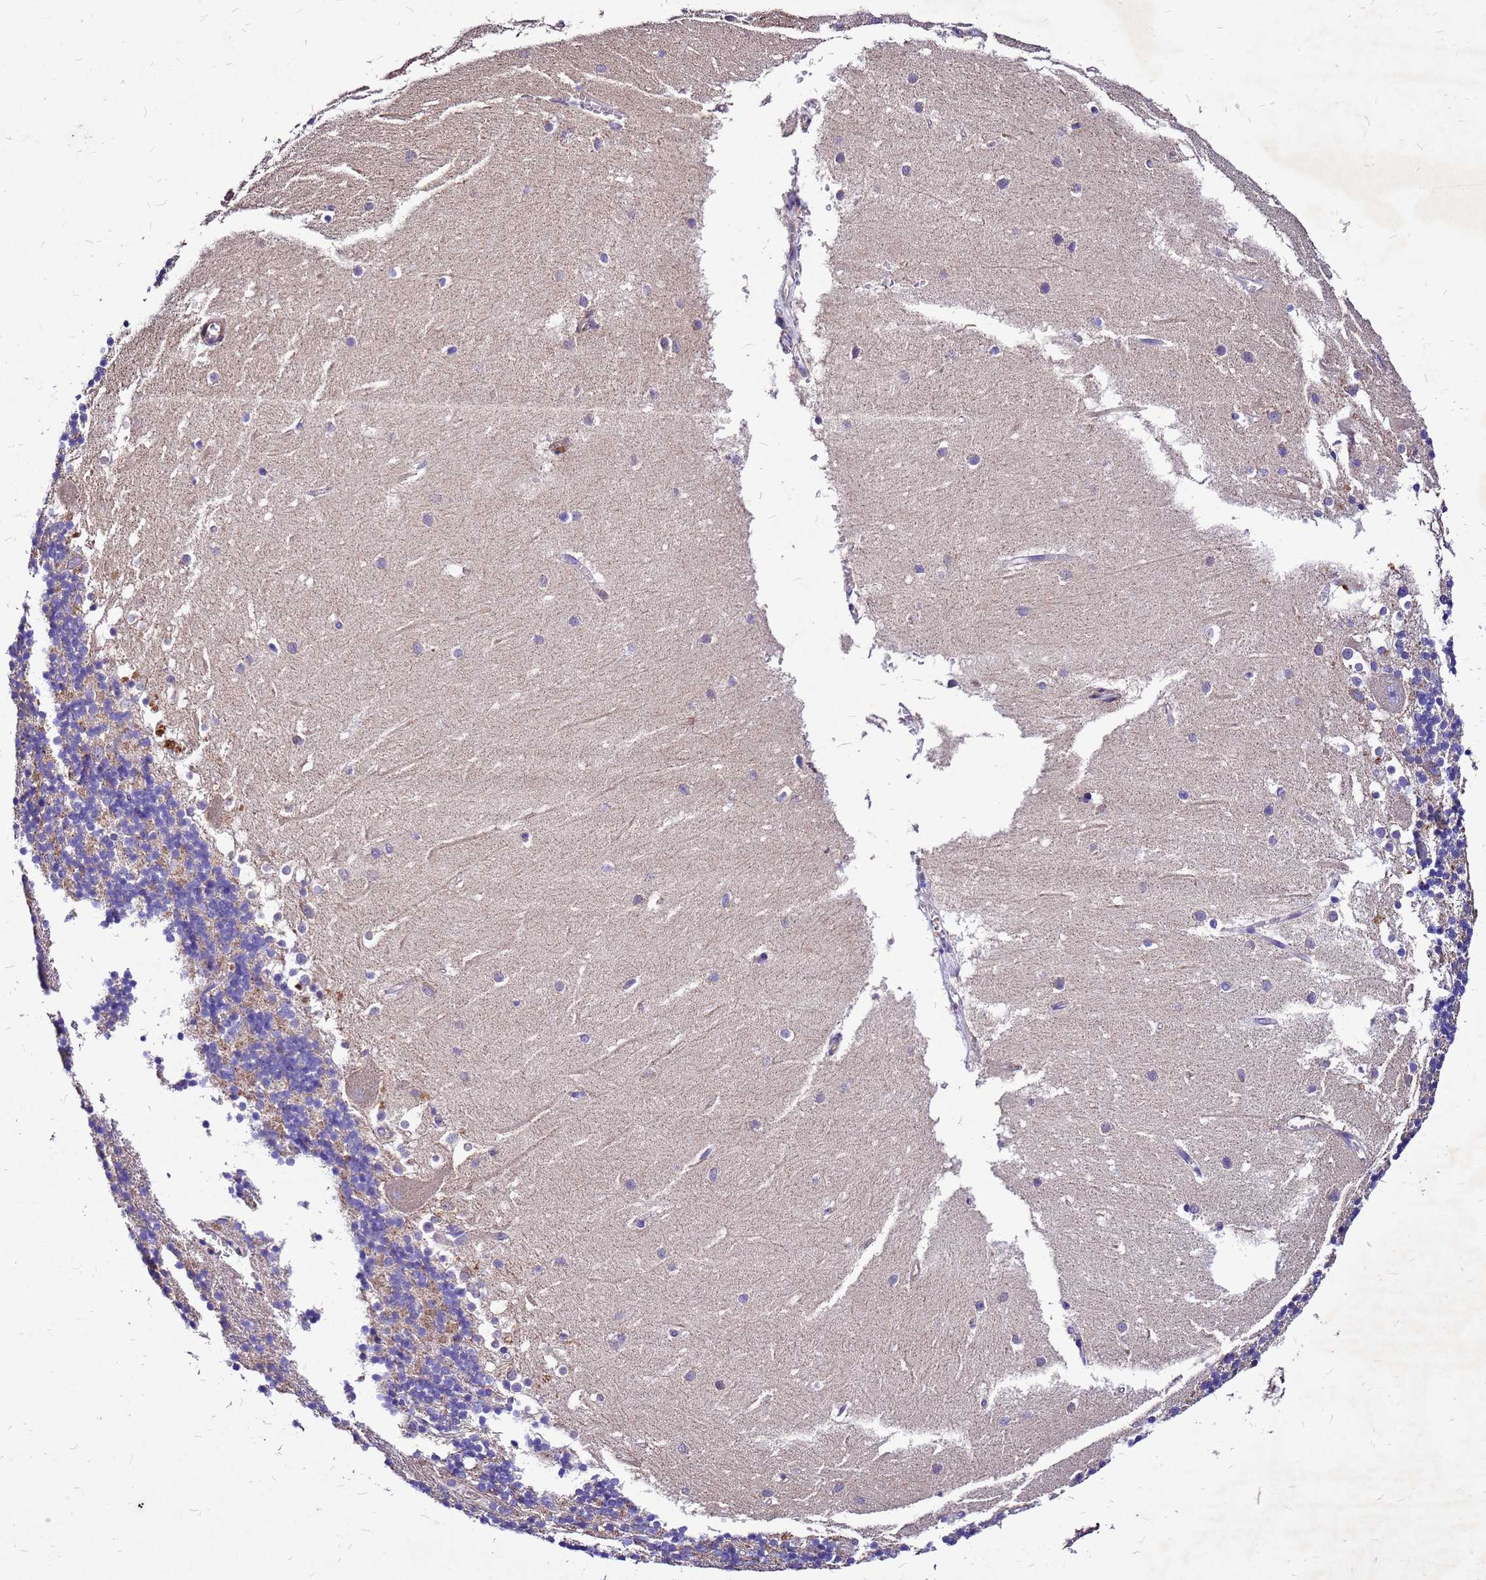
{"staining": {"intensity": "weak", "quantity": "<25%", "location": "cytoplasmic/membranous"}, "tissue": "cerebellum", "cell_type": "Cells in granular layer", "image_type": "normal", "snomed": [{"axis": "morphology", "description": "Normal tissue, NOS"}, {"axis": "topography", "description": "Cerebellum"}], "caption": "High power microscopy image of an IHC histopathology image of normal cerebellum, revealing no significant expression in cells in granular layer. The staining was performed using DAB to visualize the protein expression in brown, while the nuclei were stained in blue with hematoxylin (Magnification: 20x).", "gene": "DUSP23", "patient": {"sex": "male", "age": 54}}